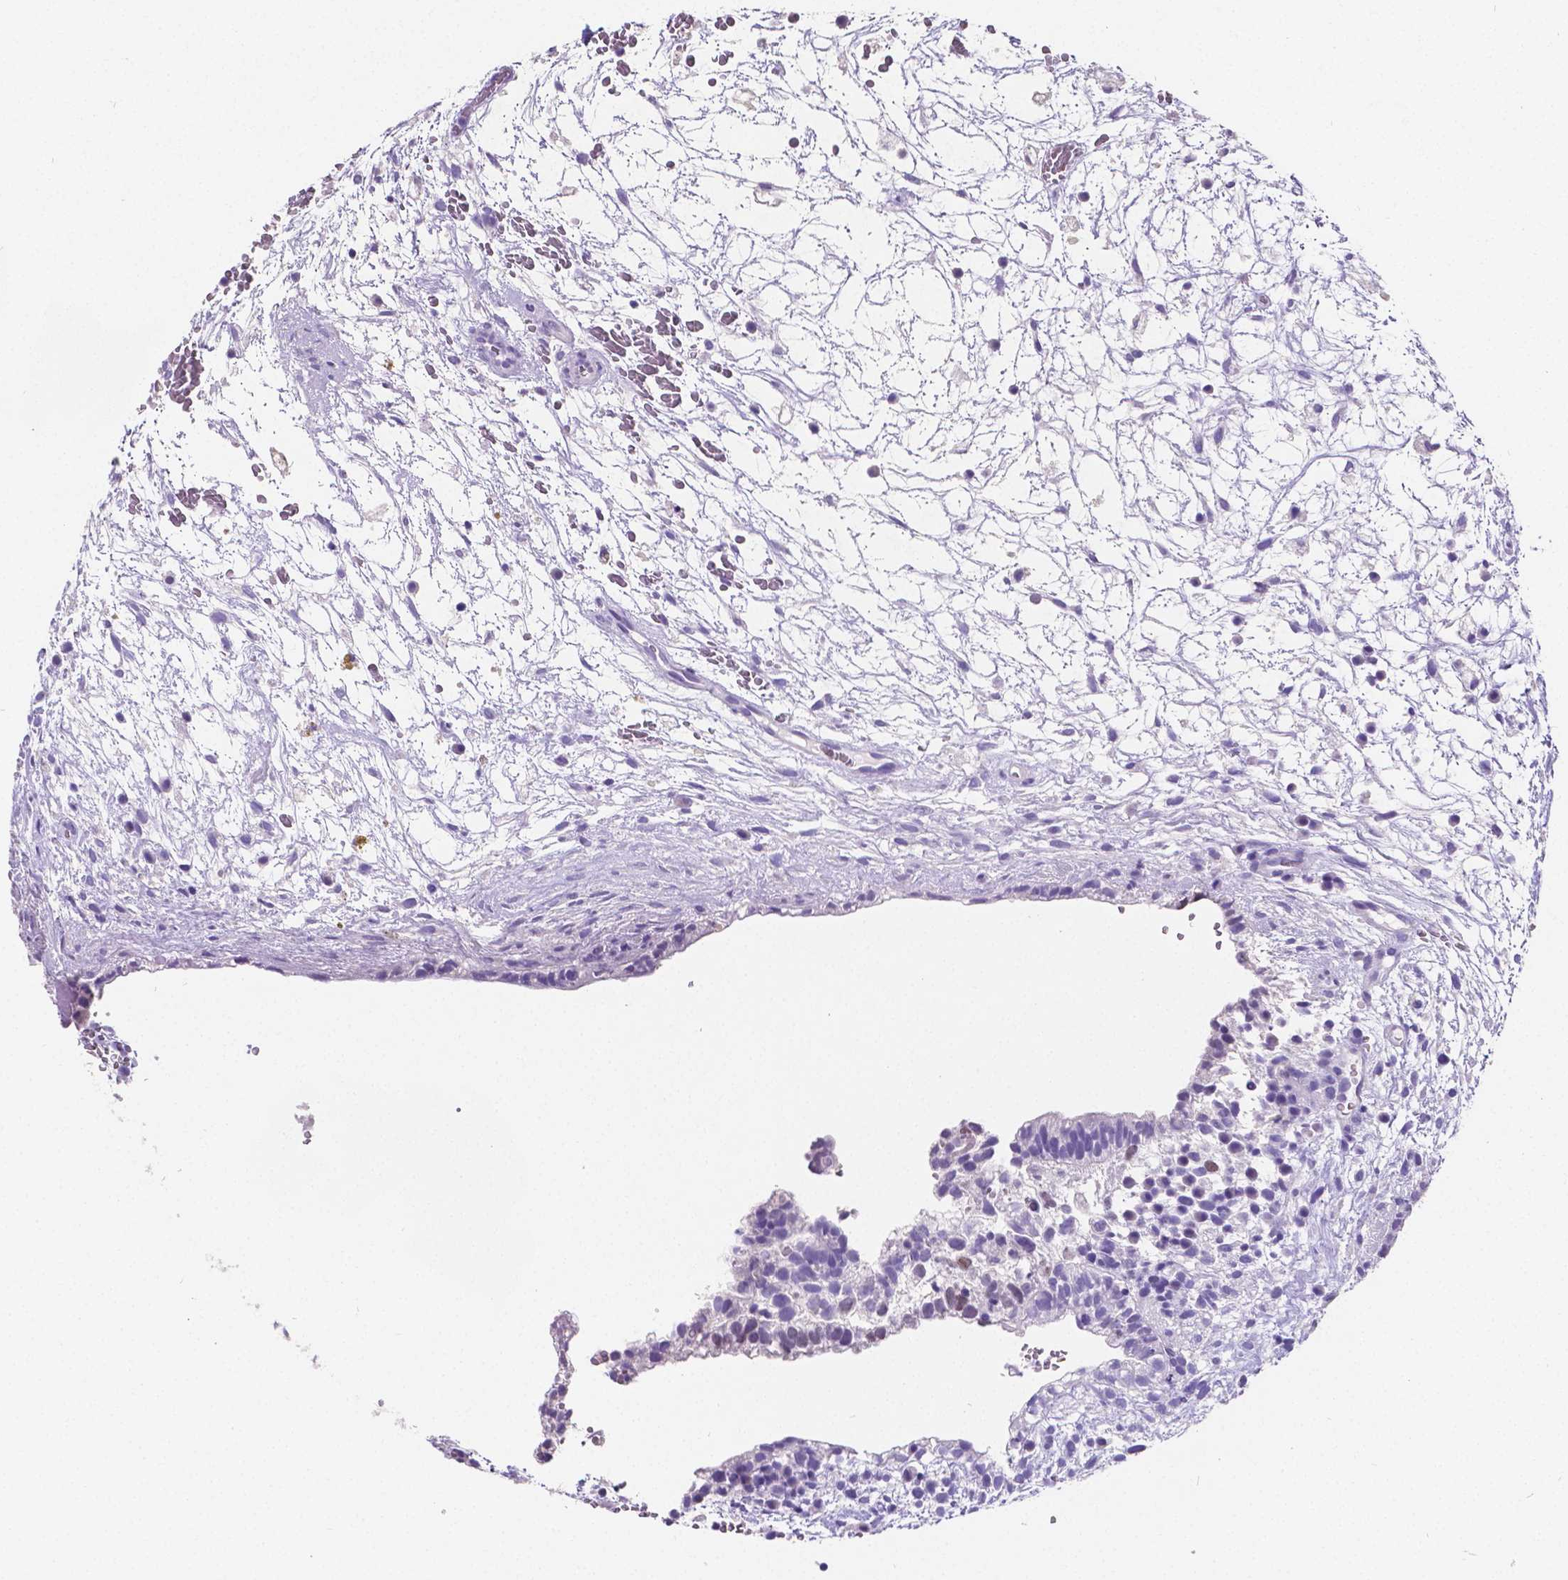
{"staining": {"intensity": "negative", "quantity": "none", "location": "none"}, "tissue": "testis cancer", "cell_type": "Tumor cells", "image_type": "cancer", "snomed": [{"axis": "morphology", "description": "Normal tissue, NOS"}, {"axis": "morphology", "description": "Carcinoma, Embryonal, NOS"}, {"axis": "topography", "description": "Testis"}], "caption": "Tumor cells are negative for protein expression in human testis cancer (embryonal carcinoma).", "gene": "SATB2", "patient": {"sex": "male", "age": 32}}